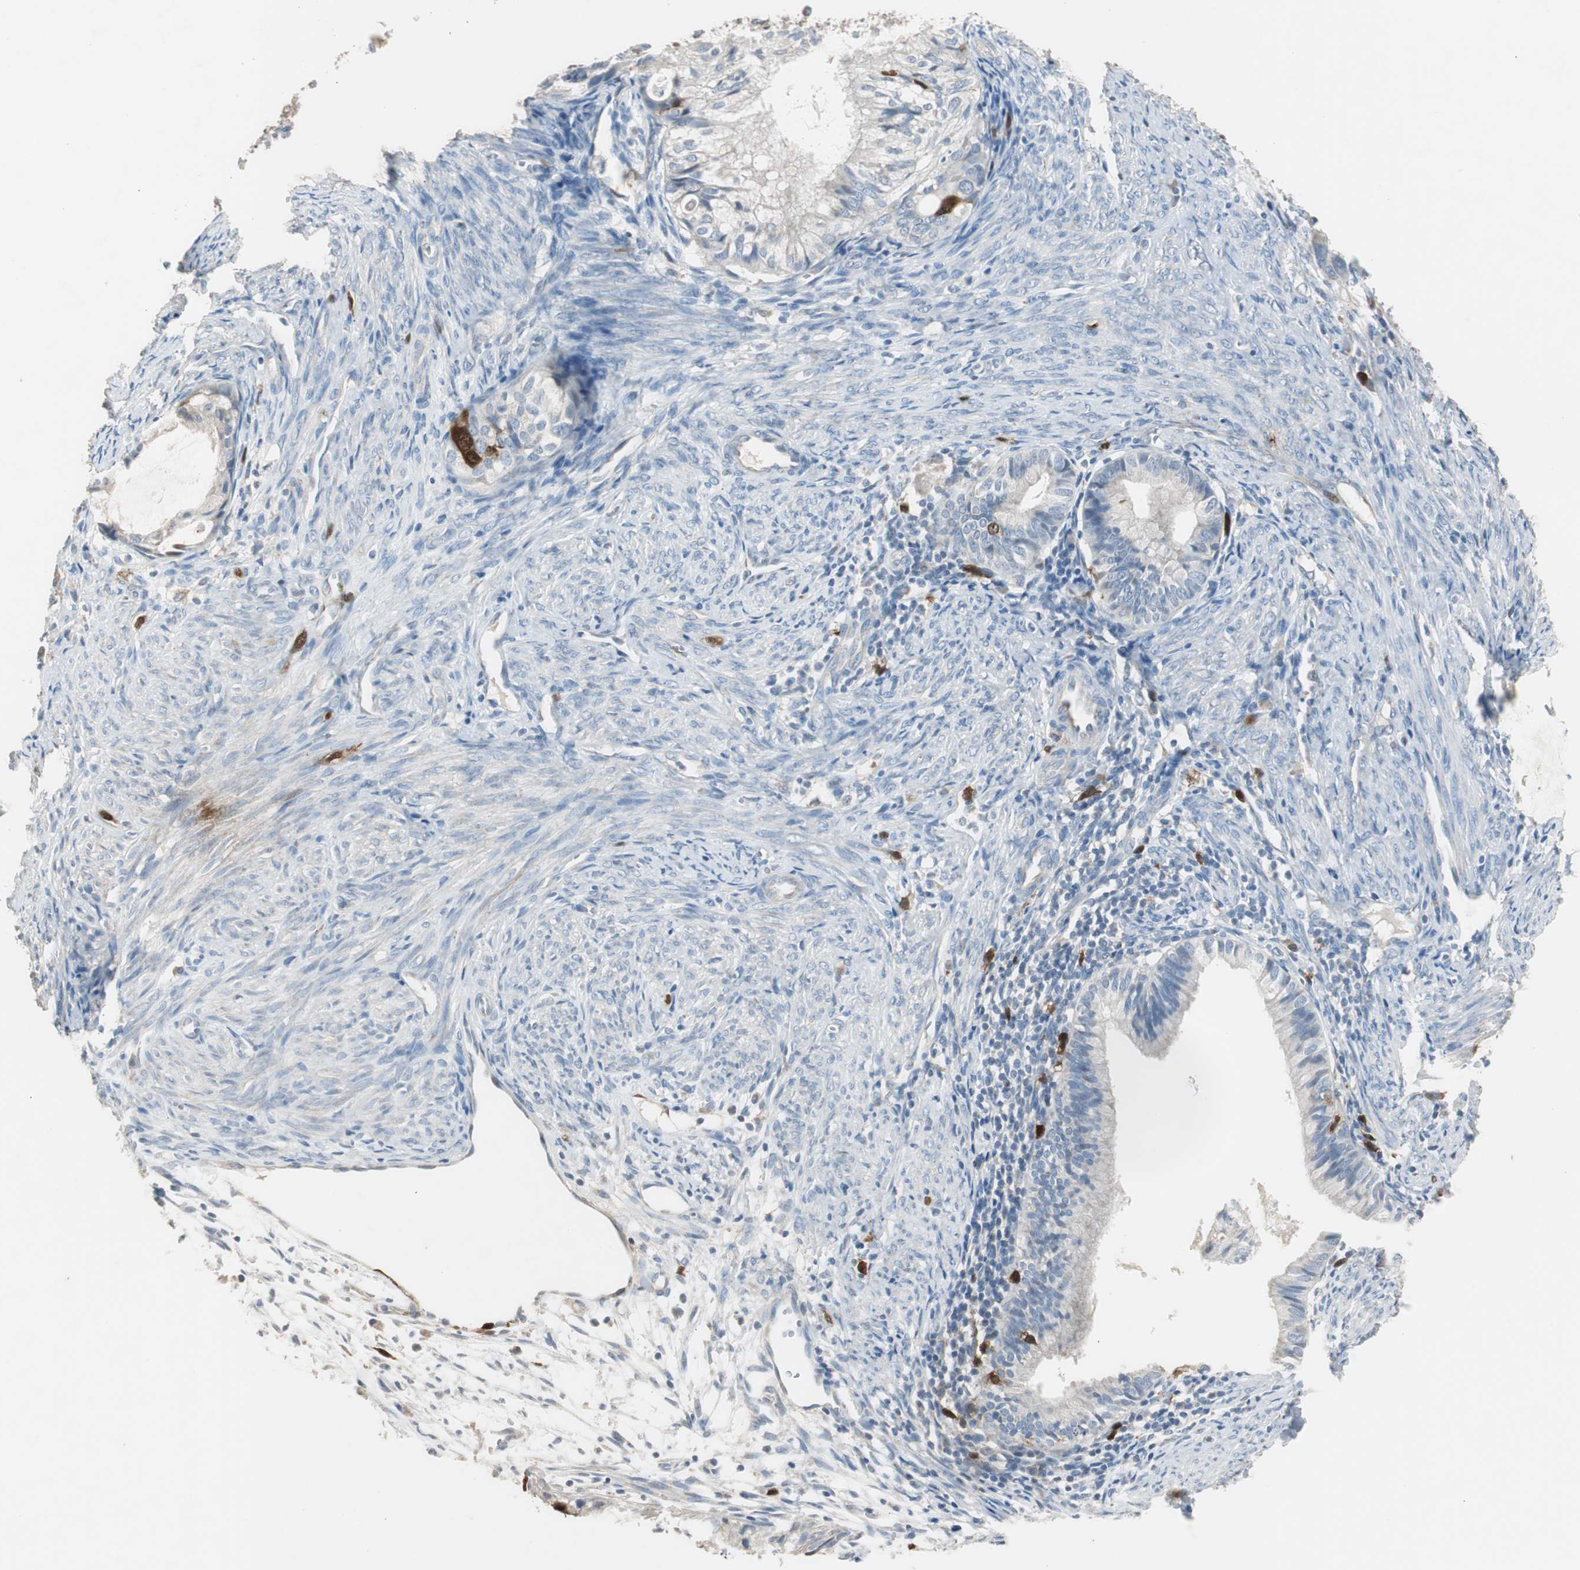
{"staining": {"intensity": "negative", "quantity": "none", "location": "none"}, "tissue": "cervical cancer", "cell_type": "Tumor cells", "image_type": "cancer", "snomed": [{"axis": "morphology", "description": "Normal tissue, NOS"}, {"axis": "morphology", "description": "Adenocarcinoma, NOS"}, {"axis": "topography", "description": "Cervix"}, {"axis": "topography", "description": "Endometrium"}], "caption": "Histopathology image shows no protein staining in tumor cells of cervical adenocarcinoma tissue.", "gene": "TK1", "patient": {"sex": "female", "age": 86}}